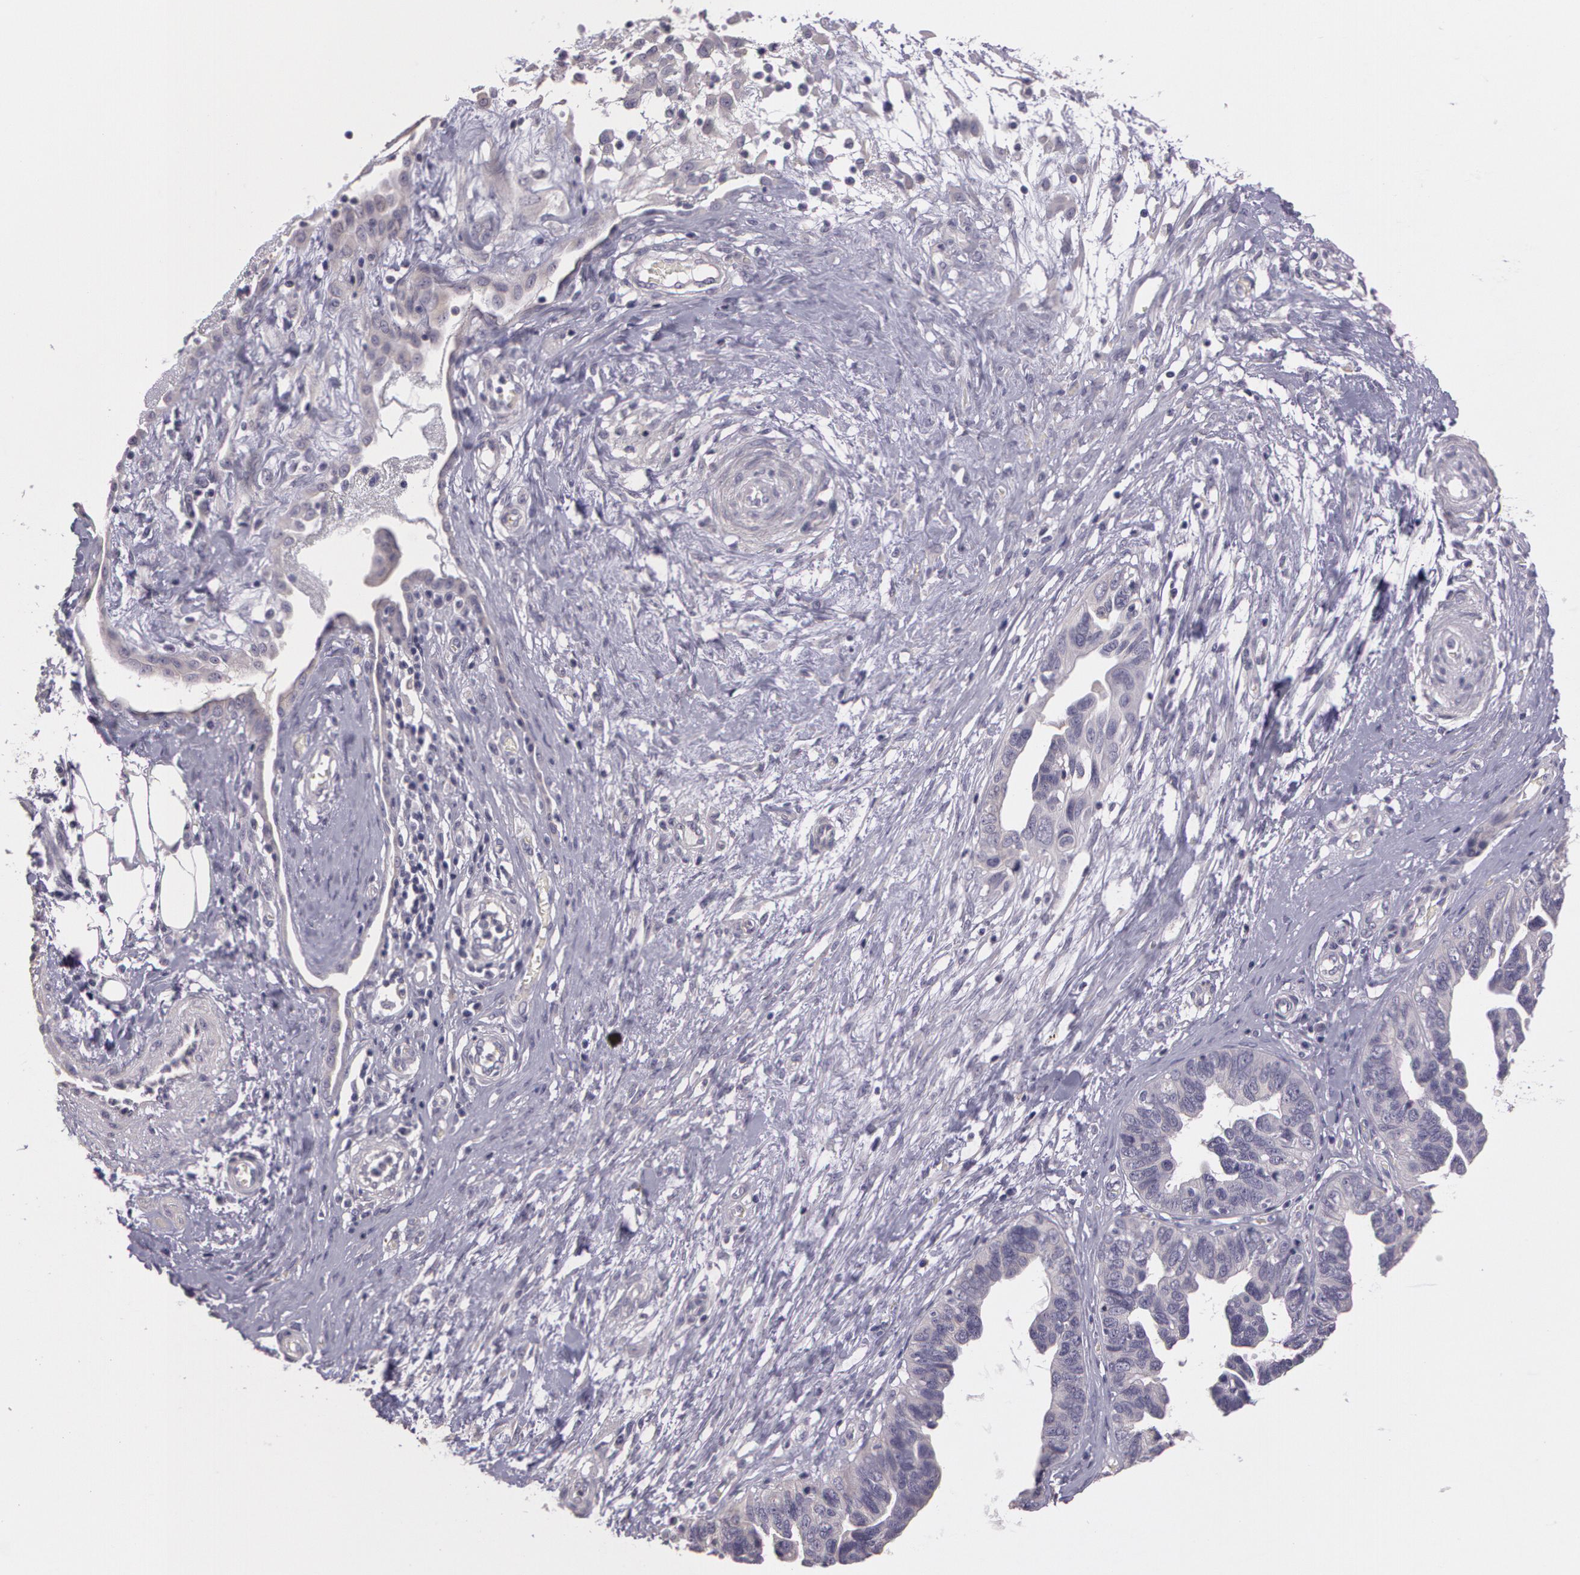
{"staining": {"intensity": "negative", "quantity": "none", "location": "none"}, "tissue": "ovarian cancer", "cell_type": "Tumor cells", "image_type": "cancer", "snomed": [{"axis": "morphology", "description": "Cystadenocarcinoma, serous, NOS"}, {"axis": "topography", "description": "Ovary"}], "caption": "This is an IHC histopathology image of ovarian serous cystadenocarcinoma. There is no positivity in tumor cells.", "gene": "G2E3", "patient": {"sex": "female", "age": 64}}